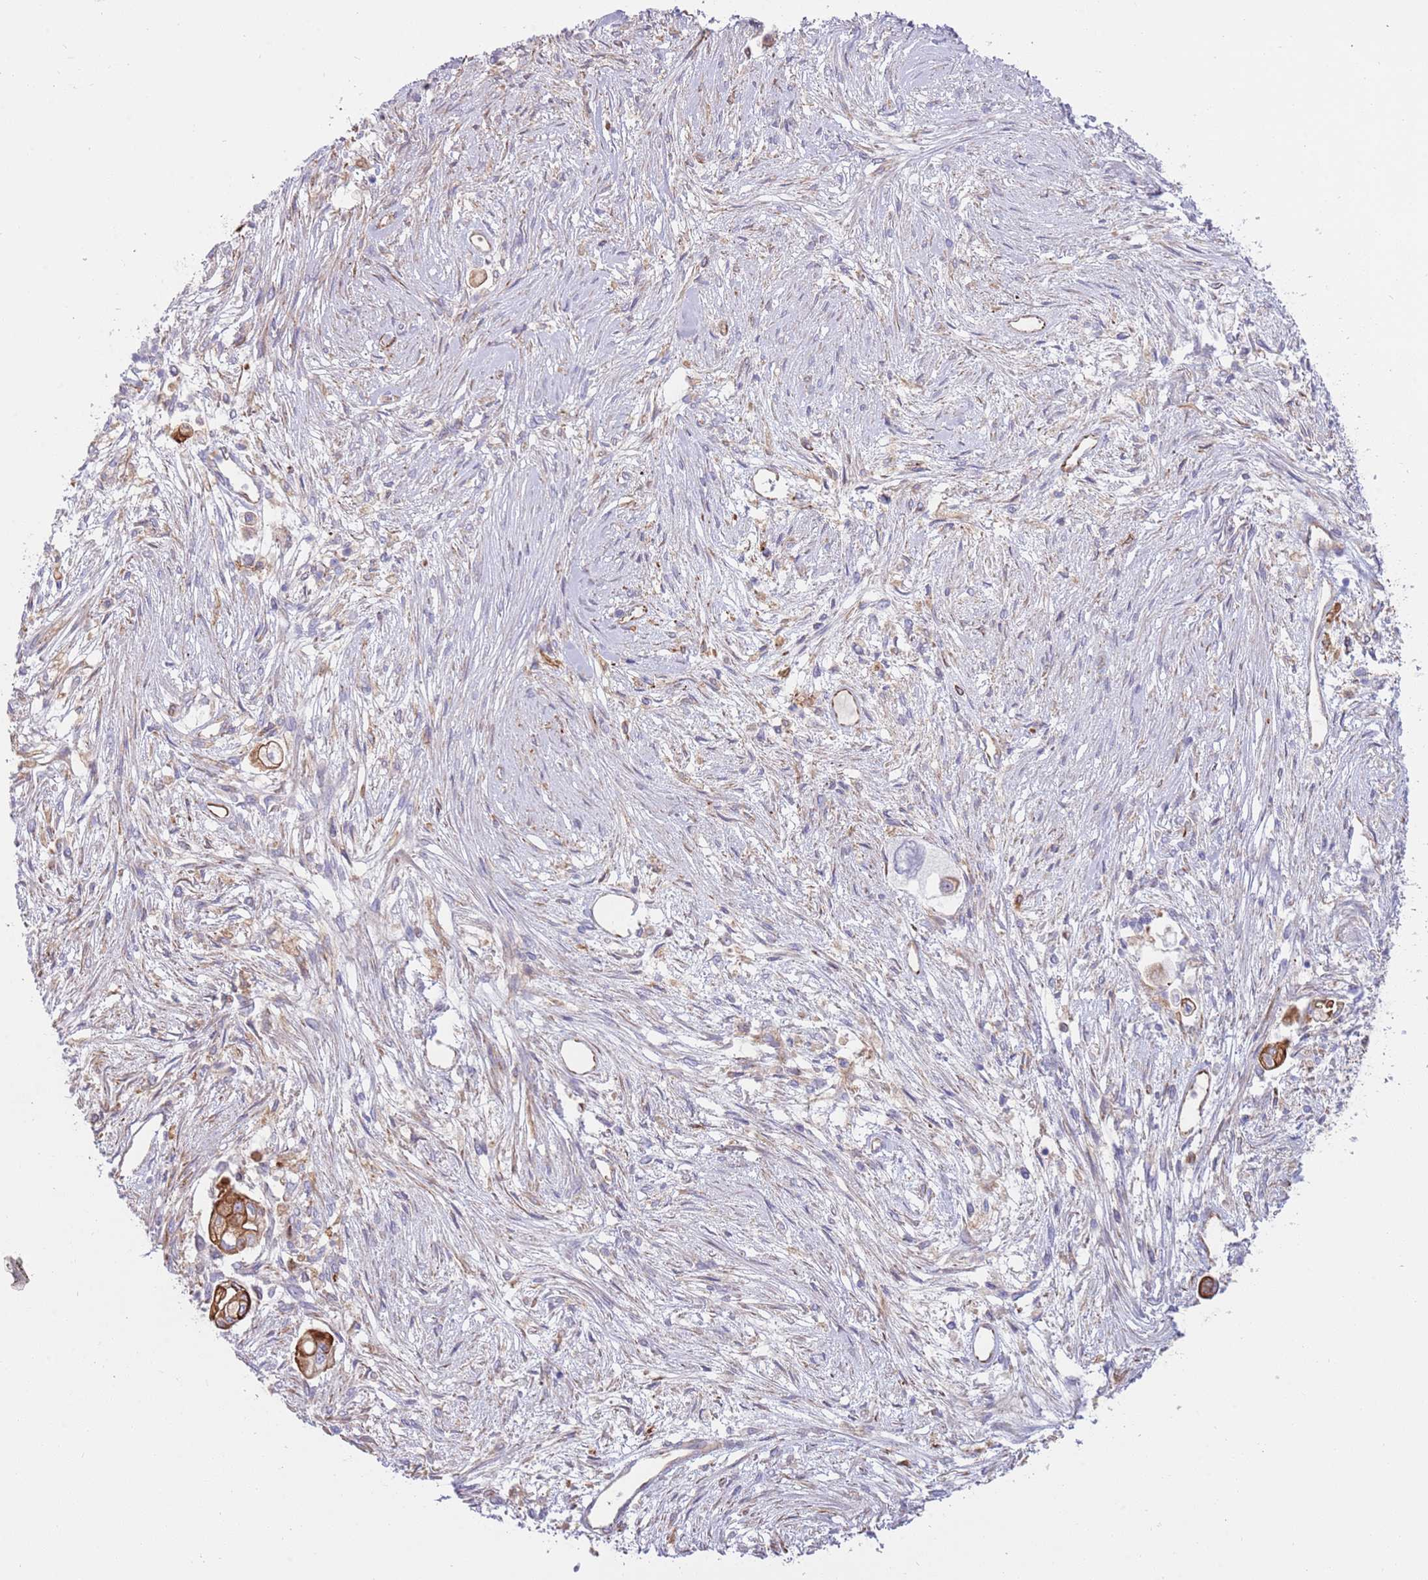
{"staining": {"intensity": "moderate", "quantity": "25%-75%", "location": "cytoplasmic/membranous"}, "tissue": "pancreatic cancer", "cell_type": "Tumor cells", "image_type": "cancer", "snomed": [{"axis": "morphology", "description": "Adenocarcinoma, NOS"}, {"axis": "topography", "description": "Pancreas"}], "caption": "Moderate cytoplasmic/membranous staining is identified in about 25%-75% of tumor cells in pancreatic adenocarcinoma. (DAB = brown stain, brightfield microscopy at high magnification).", "gene": "MOGAT1", "patient": {"sex": "female", "age": 69}}